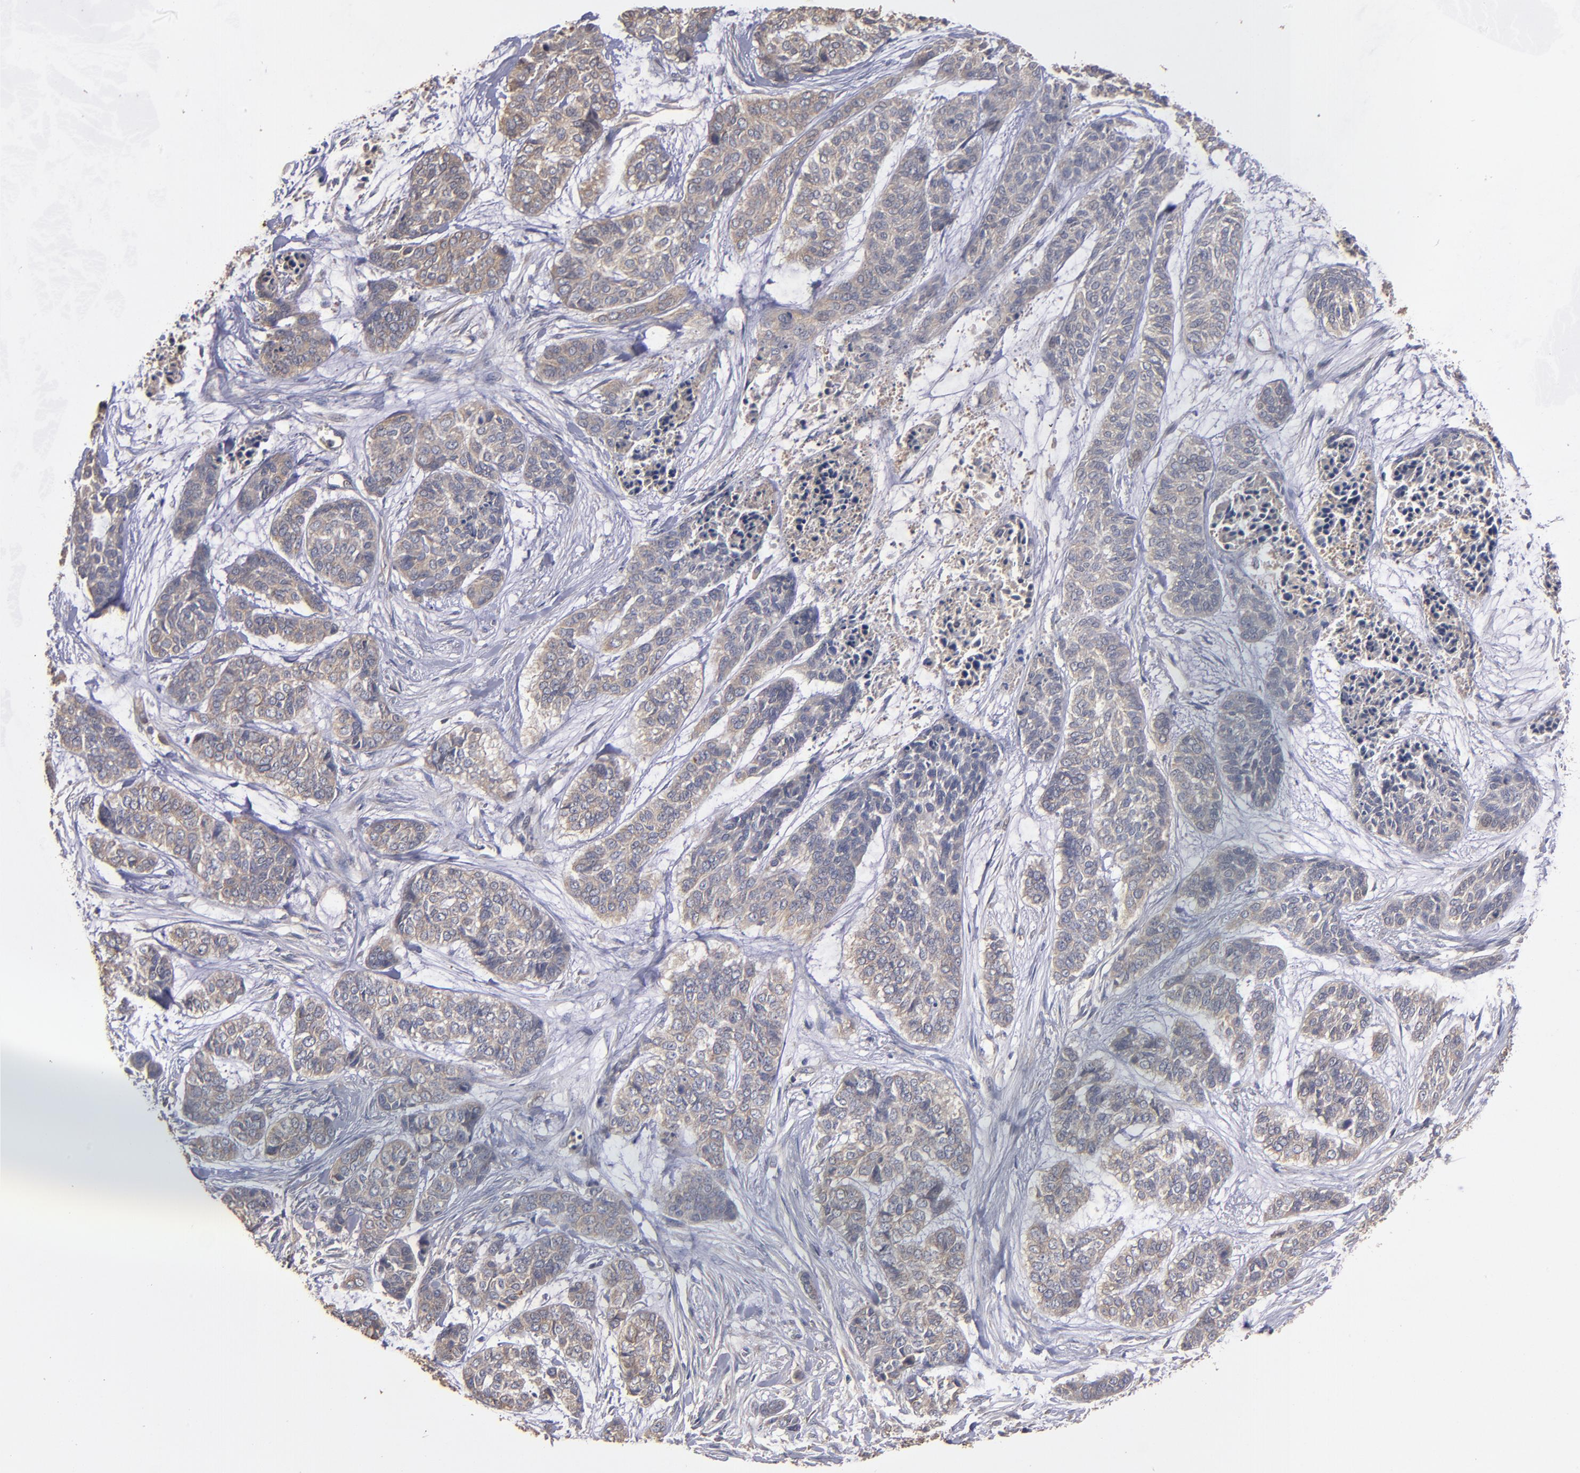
{"staining": {"intensity": "weak", "quantity": ">75%", "location": "cytoplasmic/membranous"}, "tissue": "skin cancer", "cell_type": "Tumor cells", "image_type": "cancer", "snomed": [{"axis": "morphology", "description": "Basal cell carcinoma"}, {"axis": "topography", "description": "Skin"}], "caption": "A brown stain shows weak cytoplasmic/membranous positivity of a protein in human basal cell carcinoma (skin) tumor cells. The staining was performed using DAB to visualize the protein expression in brown, while the nuclei were stained in blue with hematoxylin (Magnification: 20x).", "gene": "DMD", "patient": {"sex": "female", "age": 64}}